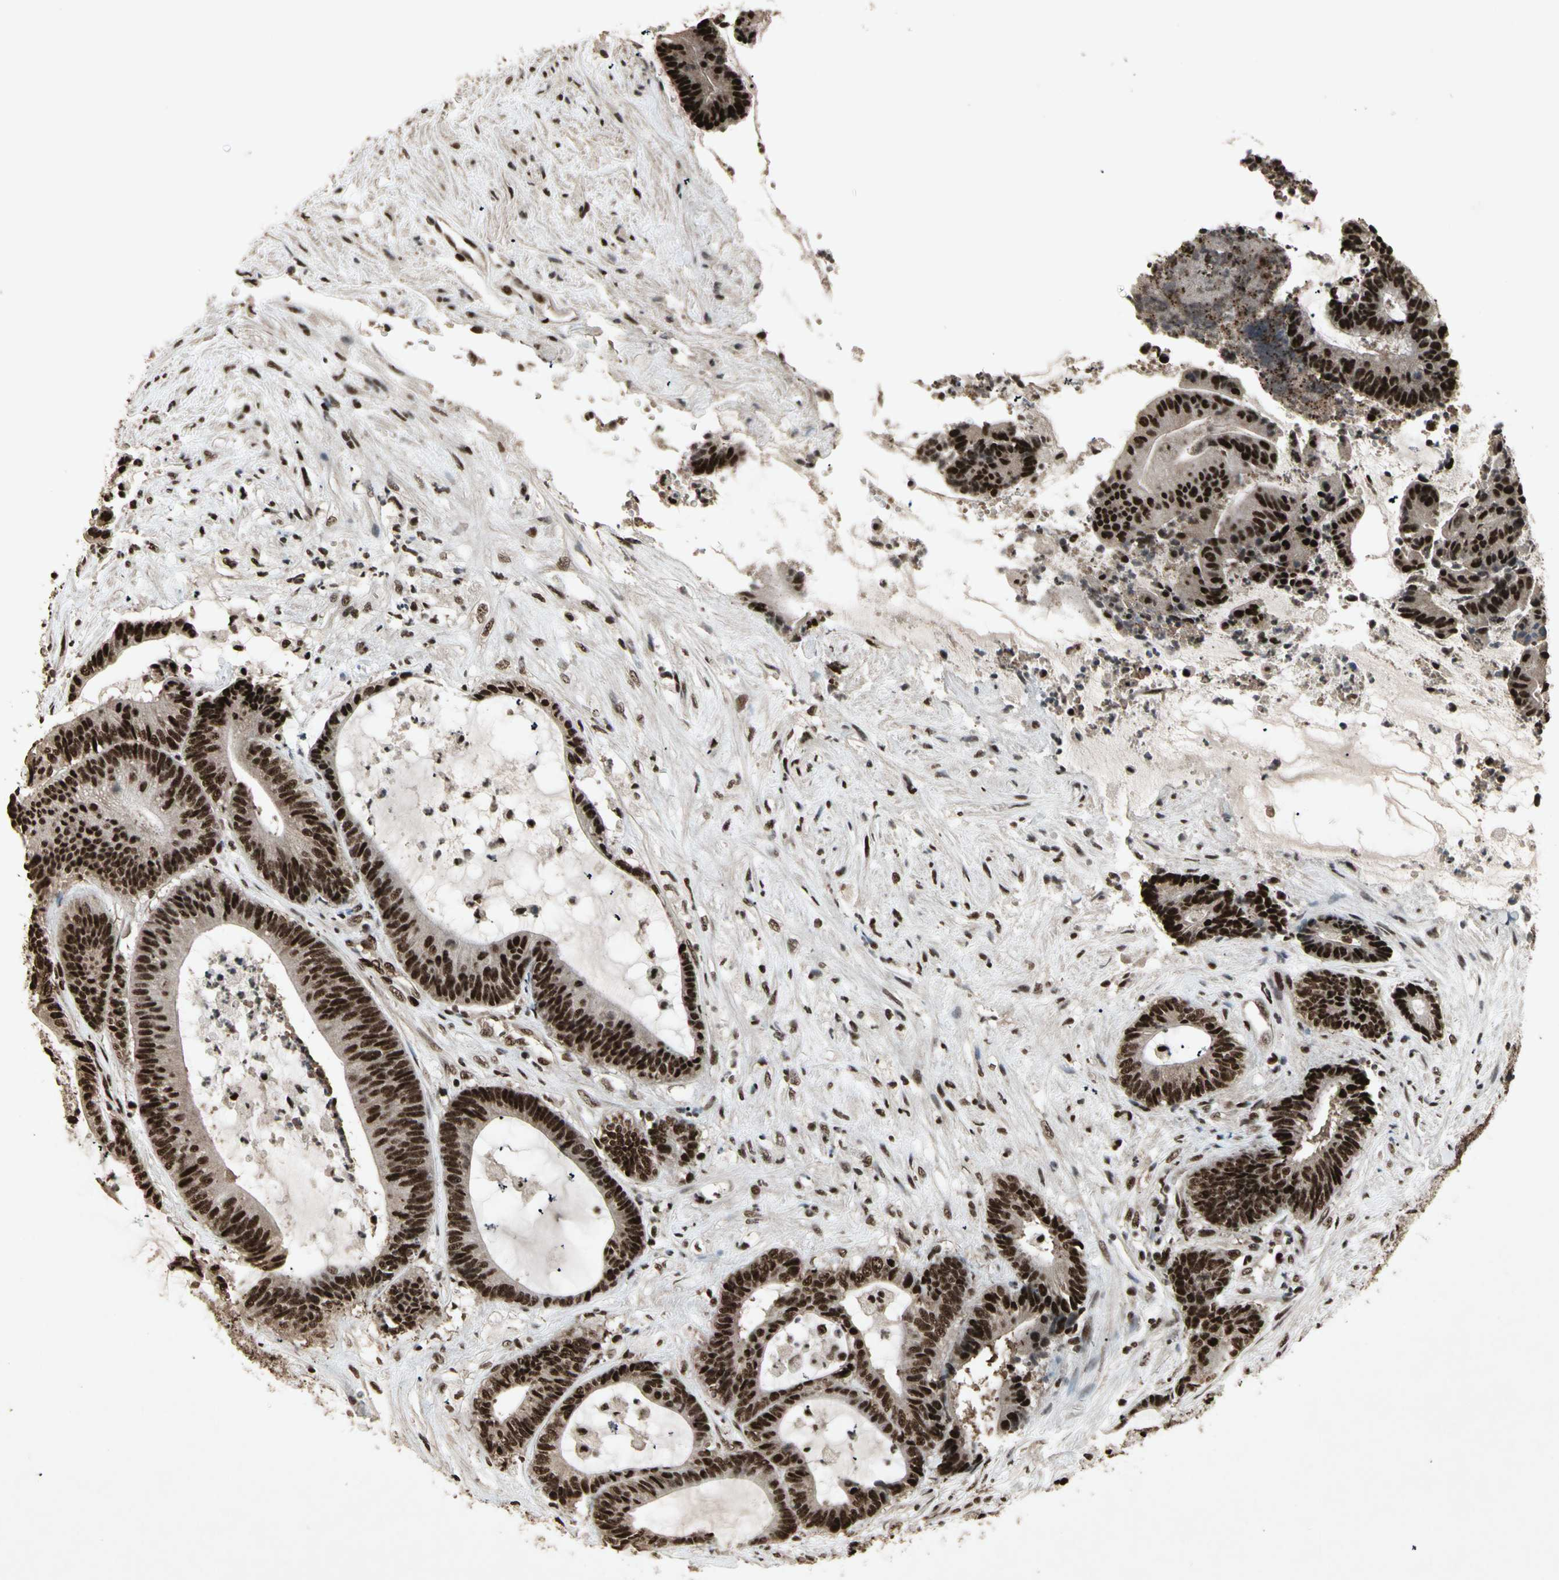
{"staining": {"intensity": "strong", "quantity": ">75%", "location": "nuclear"}, "tissue": "colorectal cancer", "cell_type": "Tumor cells", "image_type": "cancer", "snomed": [{"axis": "morphology", "description": "Adenocarcinoma, NOS"}, {"axis": "topography", "description": "Colon"}], "caption": "Tumor cells reveal high levels of strong nuclear positivity in about >75% of cells in colorectal cancer (adenocarcinoma).", "gene": "TBX2", "patient": {"sex": "female", "age": 84}}